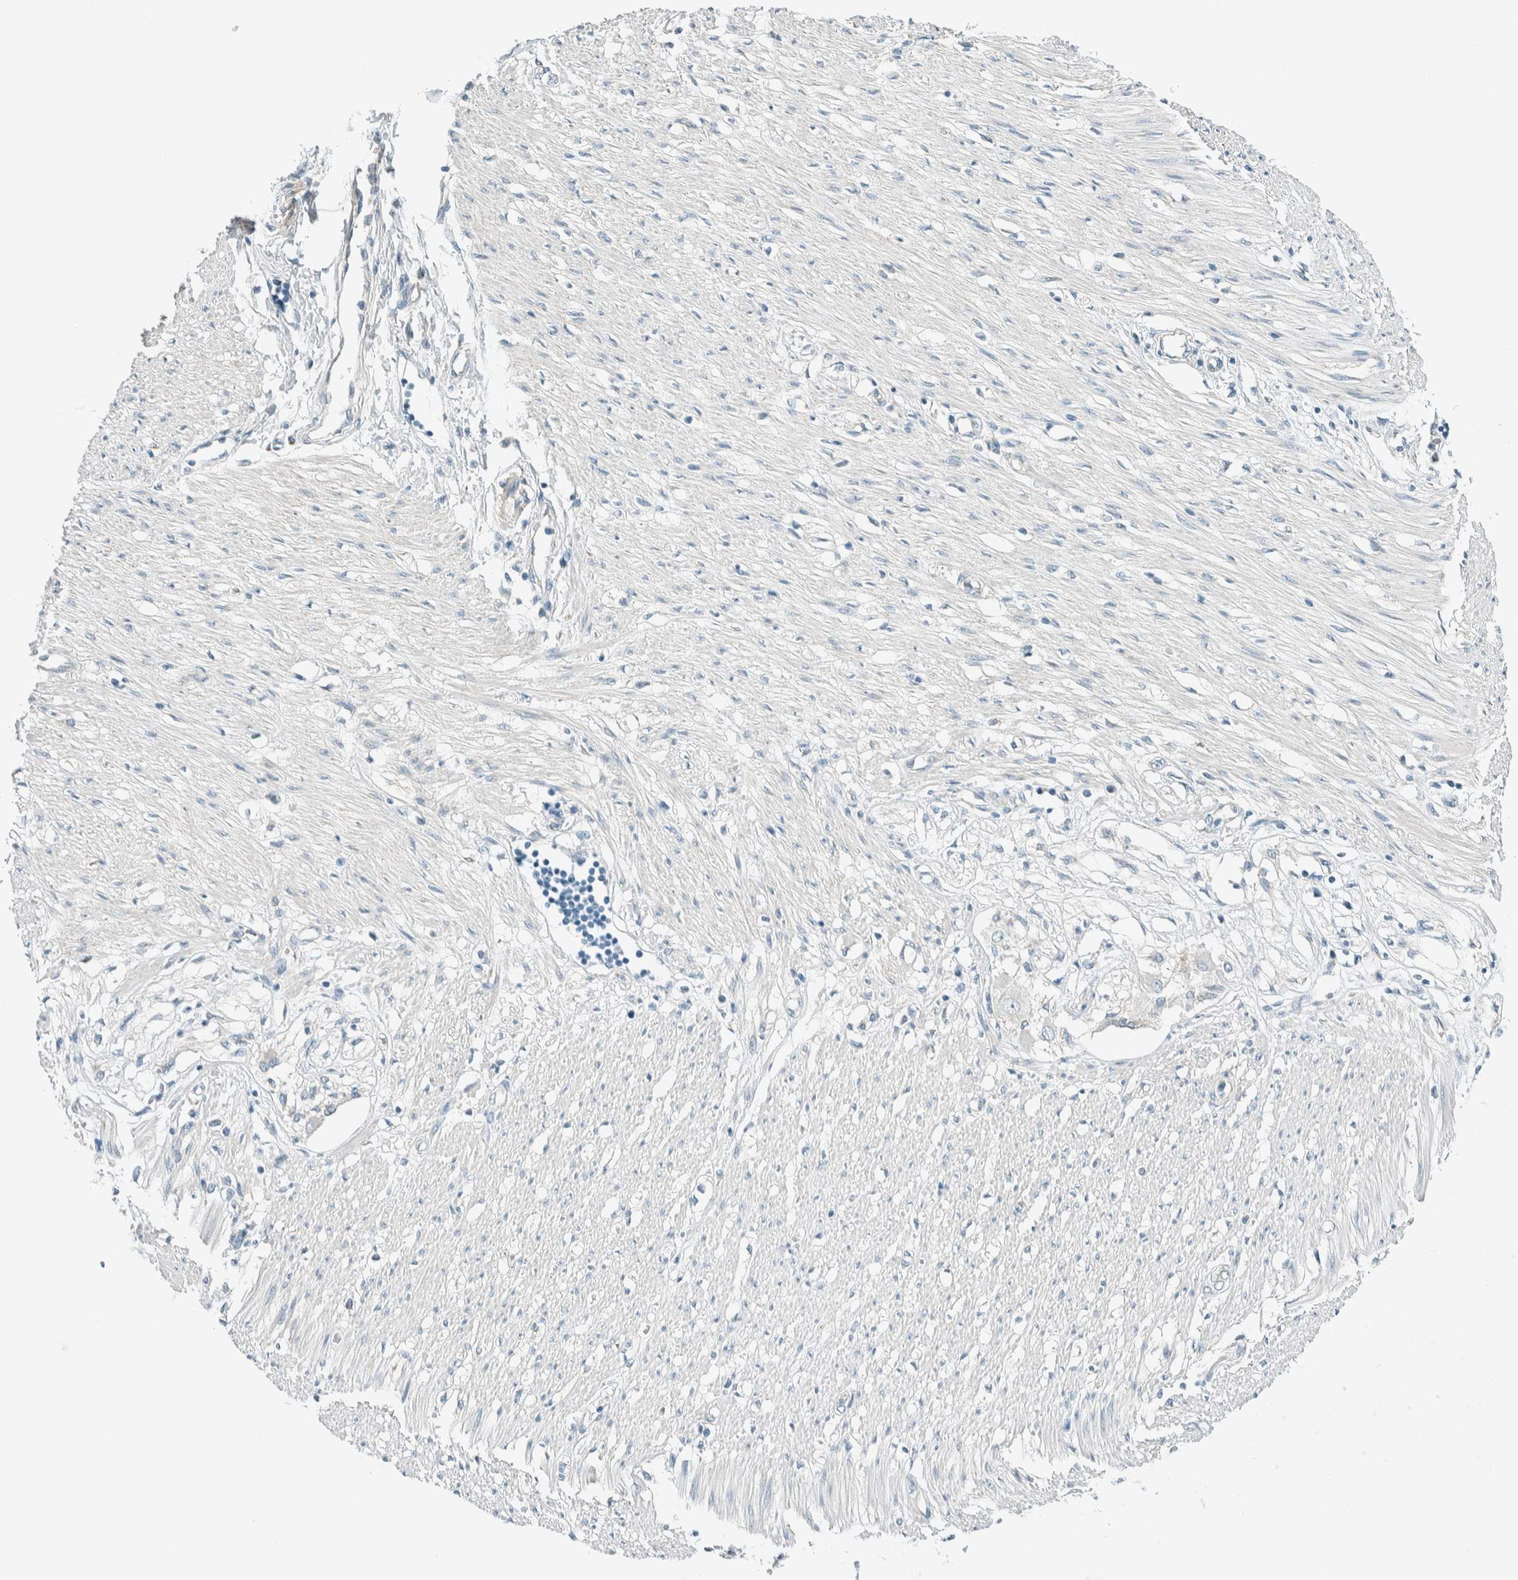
{"staining": {"intensity": "negative", "quantity": "none", "location": "none"}, "tissue": "adipose tissue", "cell_type": "Adipocytes", "image_type": "normal", "snomed": [{"axis": "morphology", "description": "Normal tissue, NOS"}, {"axis": "morphology", "description": "Adenocarcinoma, NOS"}, {"axis": "topography", "description": "Colon"}, {"axis": "topography", "description": "Peripheral nerve tissue"}], "caption": "Immunohistochemistry (IHC) of normal adipose tissue displays no positivity in adipocytes.", "gene": "ALDH7A1", "patient": {"sex": "male", "age": 14}}